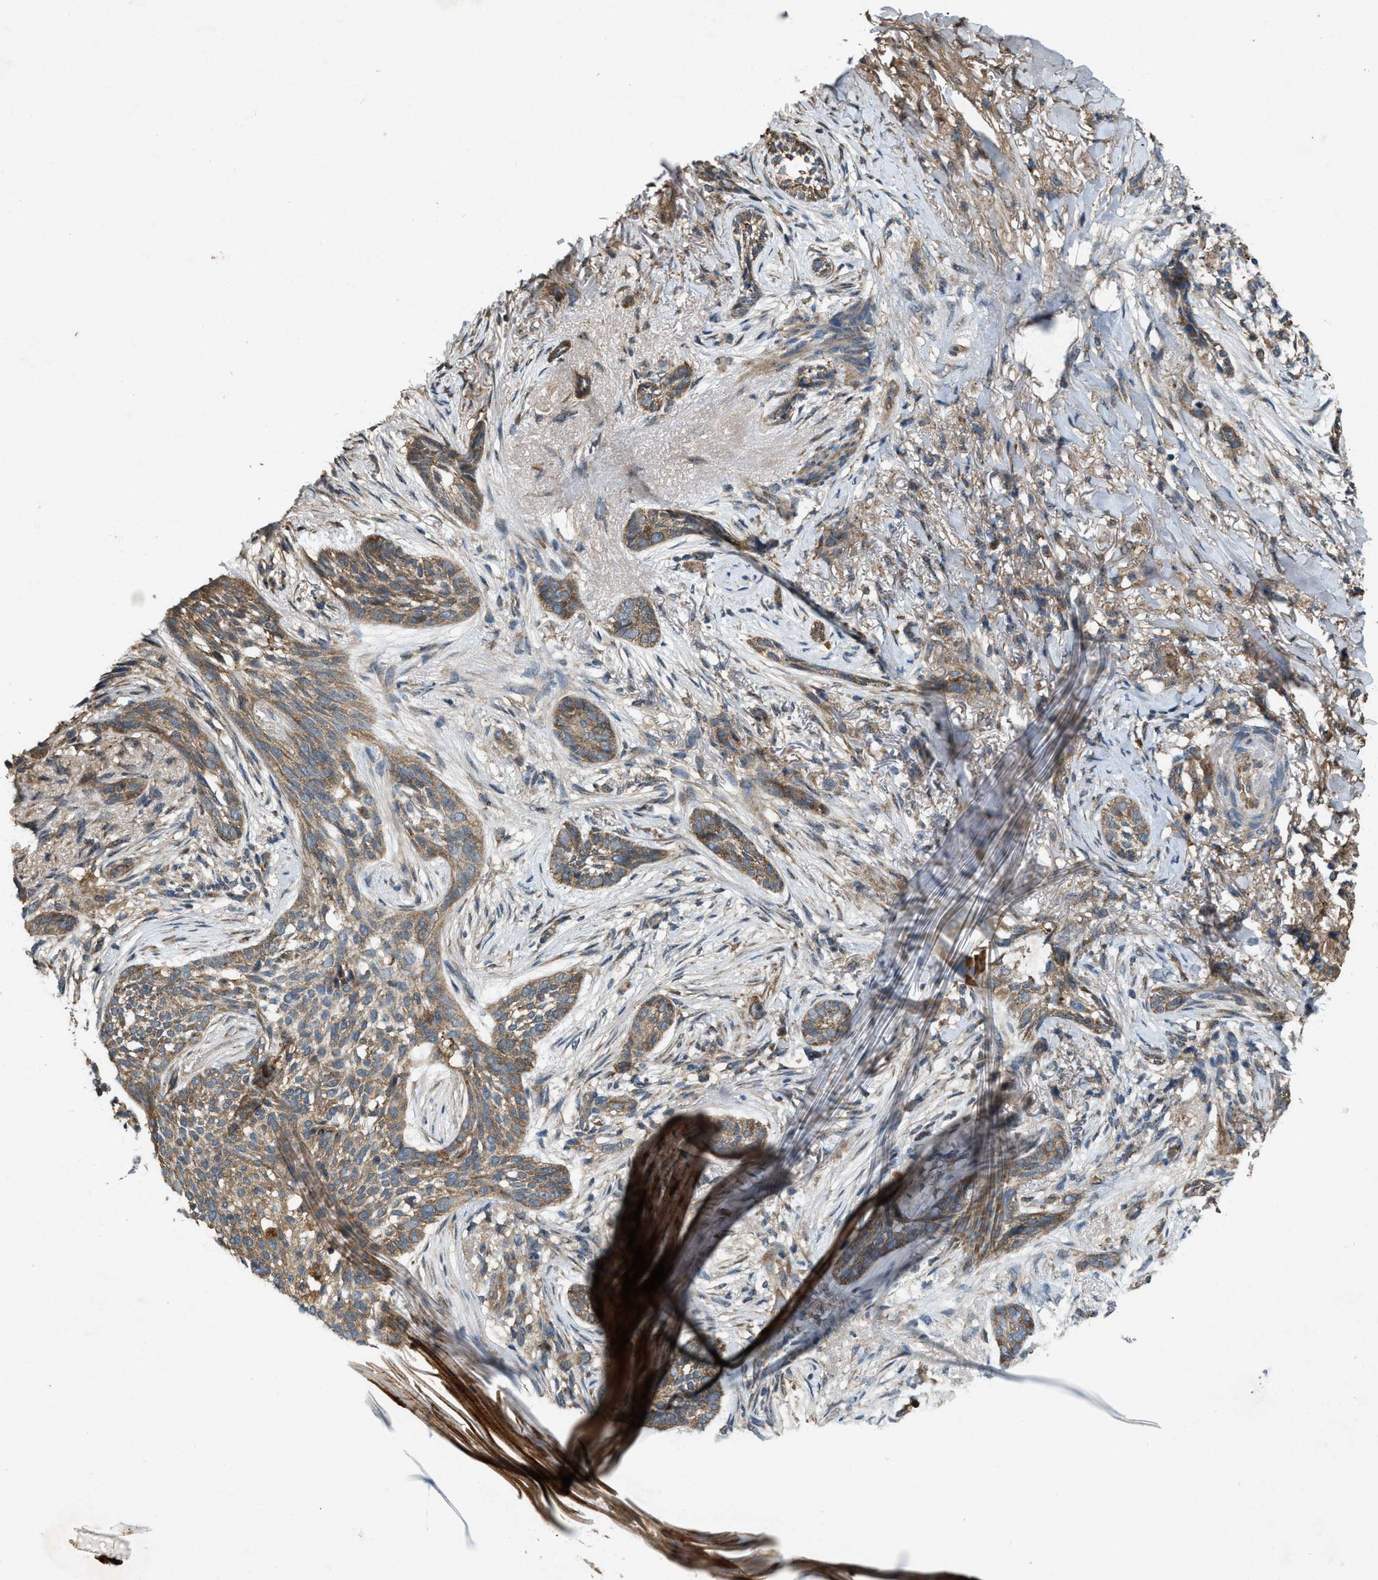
{"staining": {"intensity": "moderate", "quantity": ">75%", "location": "cytoplasmic/membranous"}, "tissue": "skin cancer", "cell_type": "Tumor cells", "image_type": "cancer", "snomed": [{"axis": "morphology", "description": "Basal cell carcinoma"}, {"axis": "topography", "description": "Skin"}], "caption": "Immunohistochemical staining of human skin cancer displays medium levels of moderate cytoplasmic/membranous positivity in about >75% of tumor cells. (Stains: DAB (3,3'-diaminobenzidine) in brown, nuclei in blue, Microscopy: brightfield microscopy at high magnification).", "gene": "PDP2", "patient": {"sex": "female", "age": 88}}